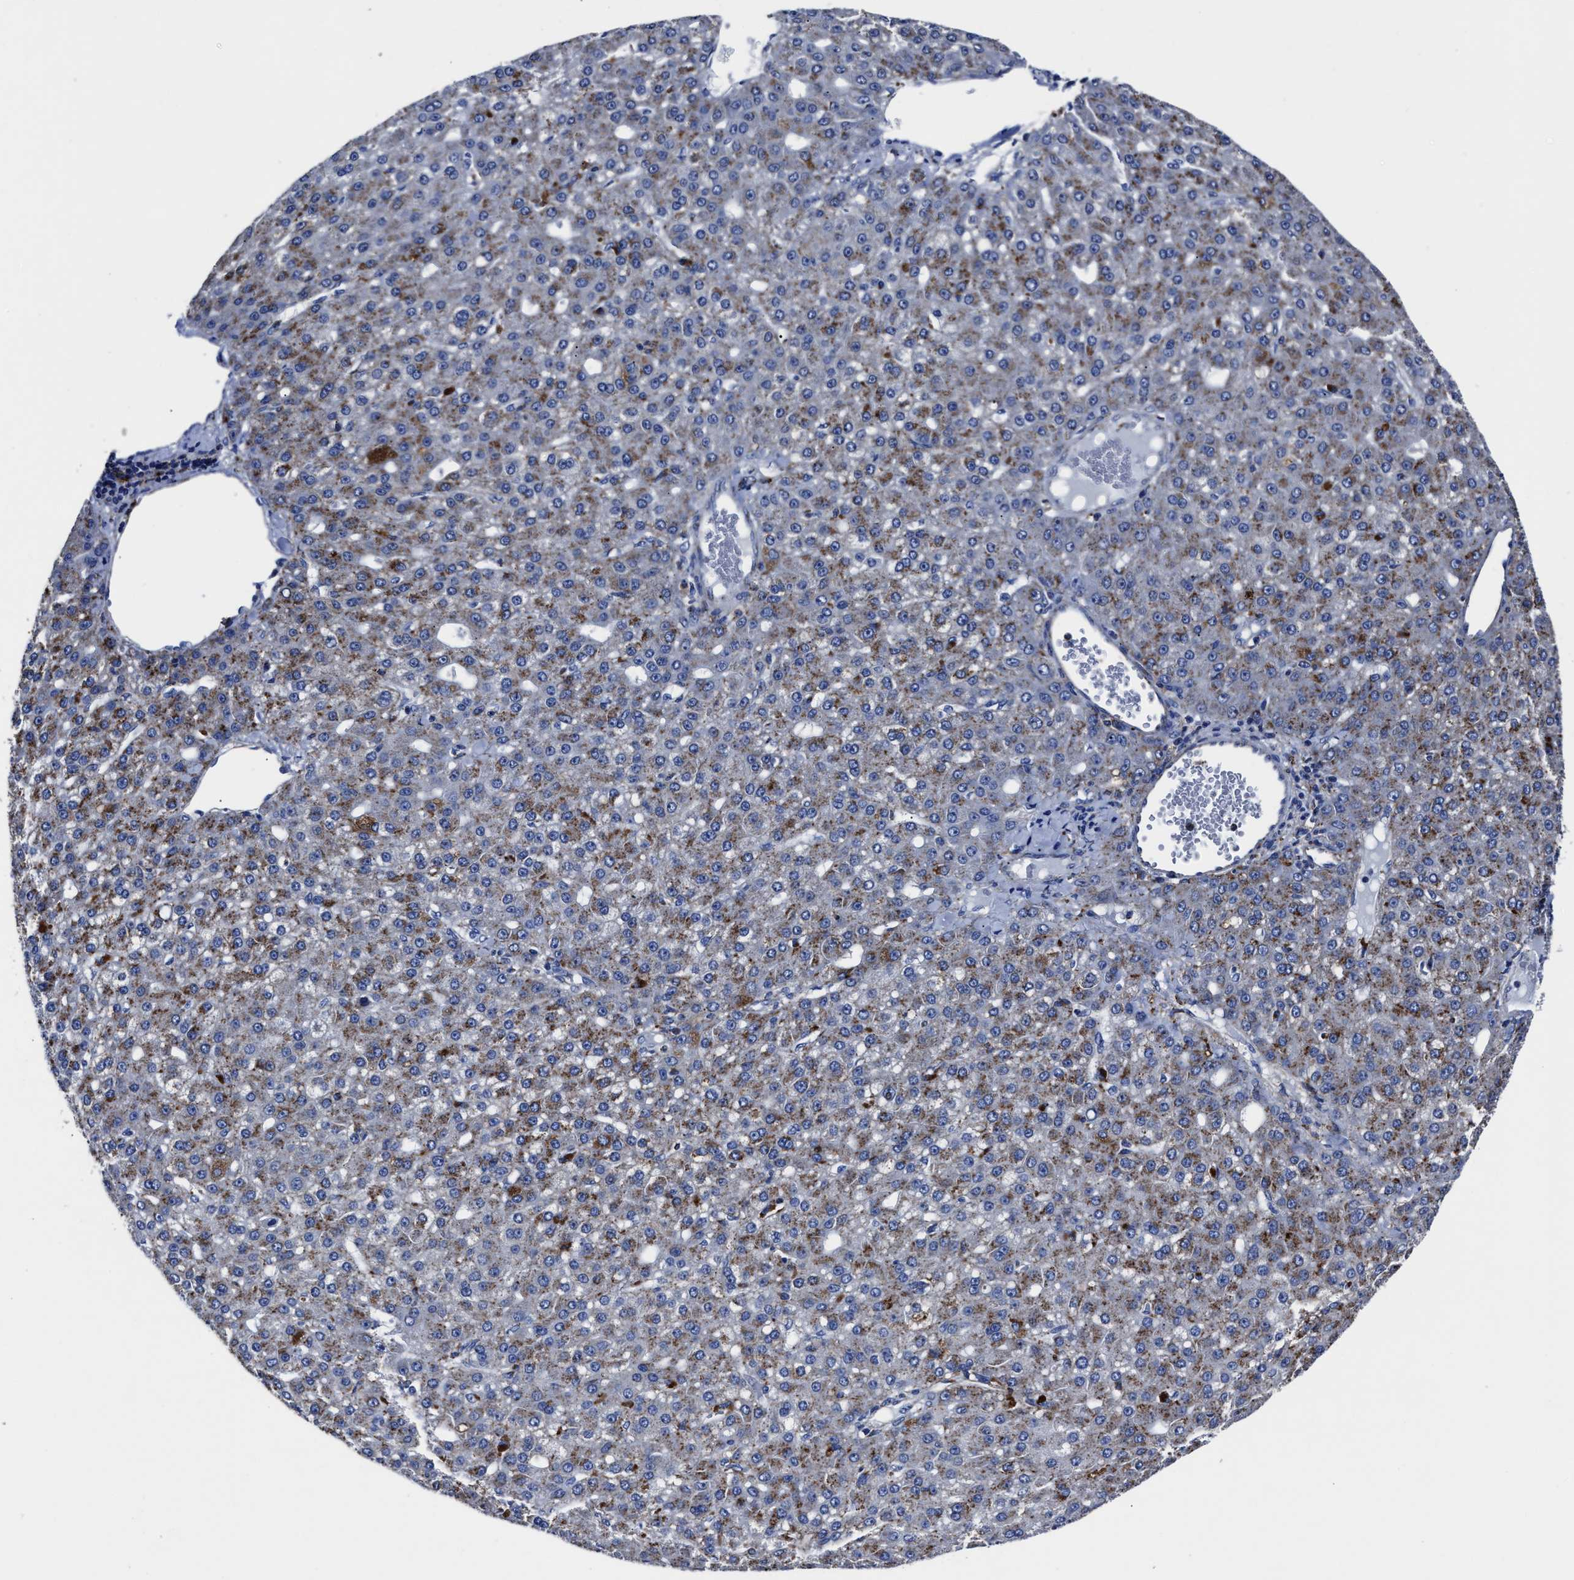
{"staining": {"intensity": "moderate", "quantity": "25%-75%", "location": "cytoplasmic/membranous"}, "tissue": "liver cancer", "cell_type": "Tumor cells", "image_type": "cancer", "snomed": [{"axis": "morphology", "description": "Carcinoma, Hepatocellular, NOS"}, {"axis": "topography", "description": "Liver"}], "caption": "Immunohistochemistry (IHC) photomicrograph of neoplastic tissue: liver cancer stained using IHC displays medium levels of moderate protein expression localized specifically in the cytoplasmic/membranous of tumor cells, appearing as a cytoplasmic/membranous brown color.", "gene": "LAMTOR4", "patient": {"sex": "male", "age": 67}}